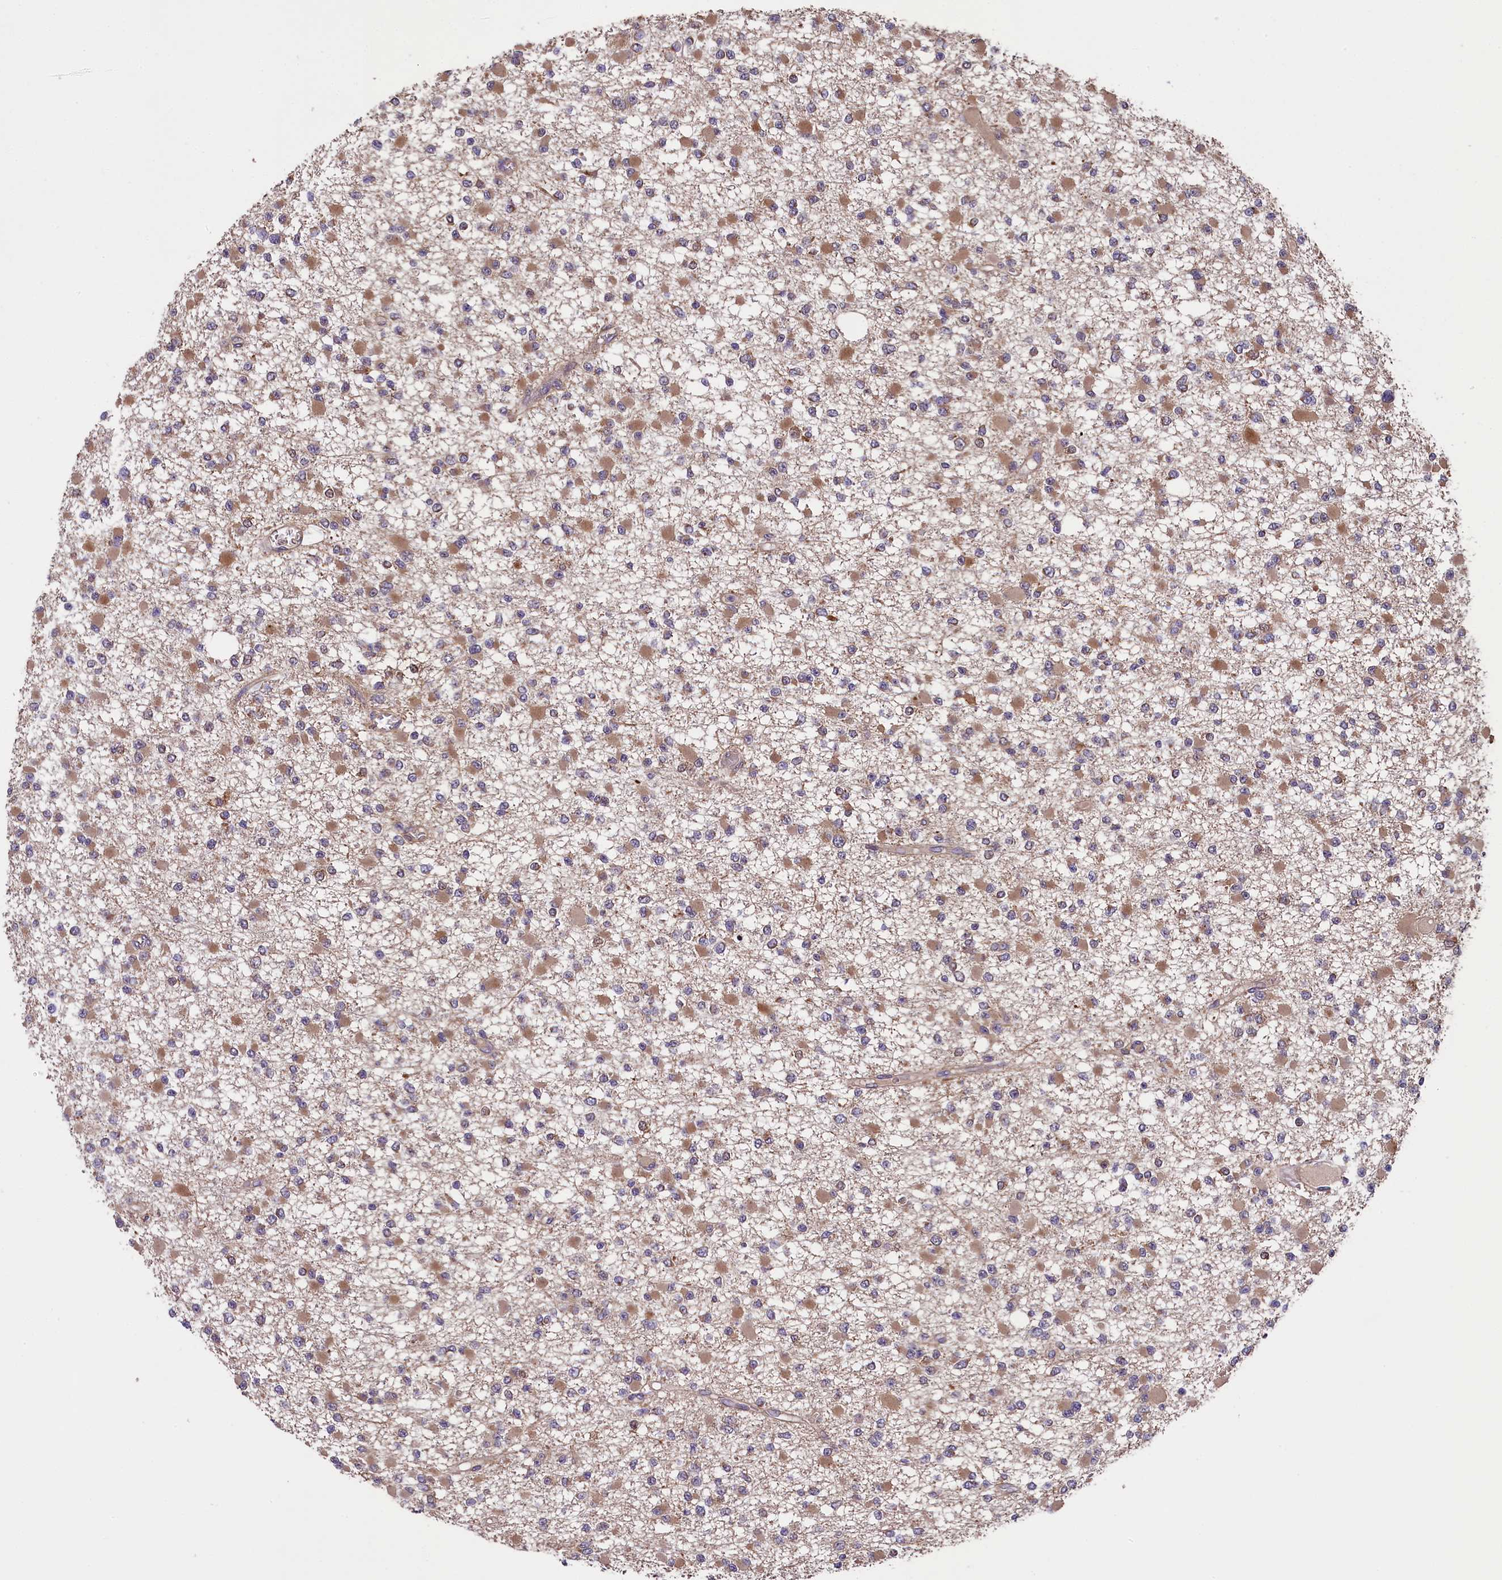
{"staining": {"intensity": "moderate", "quantity": "25%-75%", "location": "cytoplasmic/membranous"}, "tissue": "glioma", "cell_type": "Tumor cells", "image_type": "cancer", "snomed": [{"axis": "morphology", "description": "Glioma, malignant, Low grade"}, {"axis": "topography", "description": "Brain"}], "caption": "Glioma tissue displays moderate cytoplasmic/membranous positivity in about 25%-75% of tumor cells", "gene": "DOHH", "patient": {"sex": "female", "age": 22}}